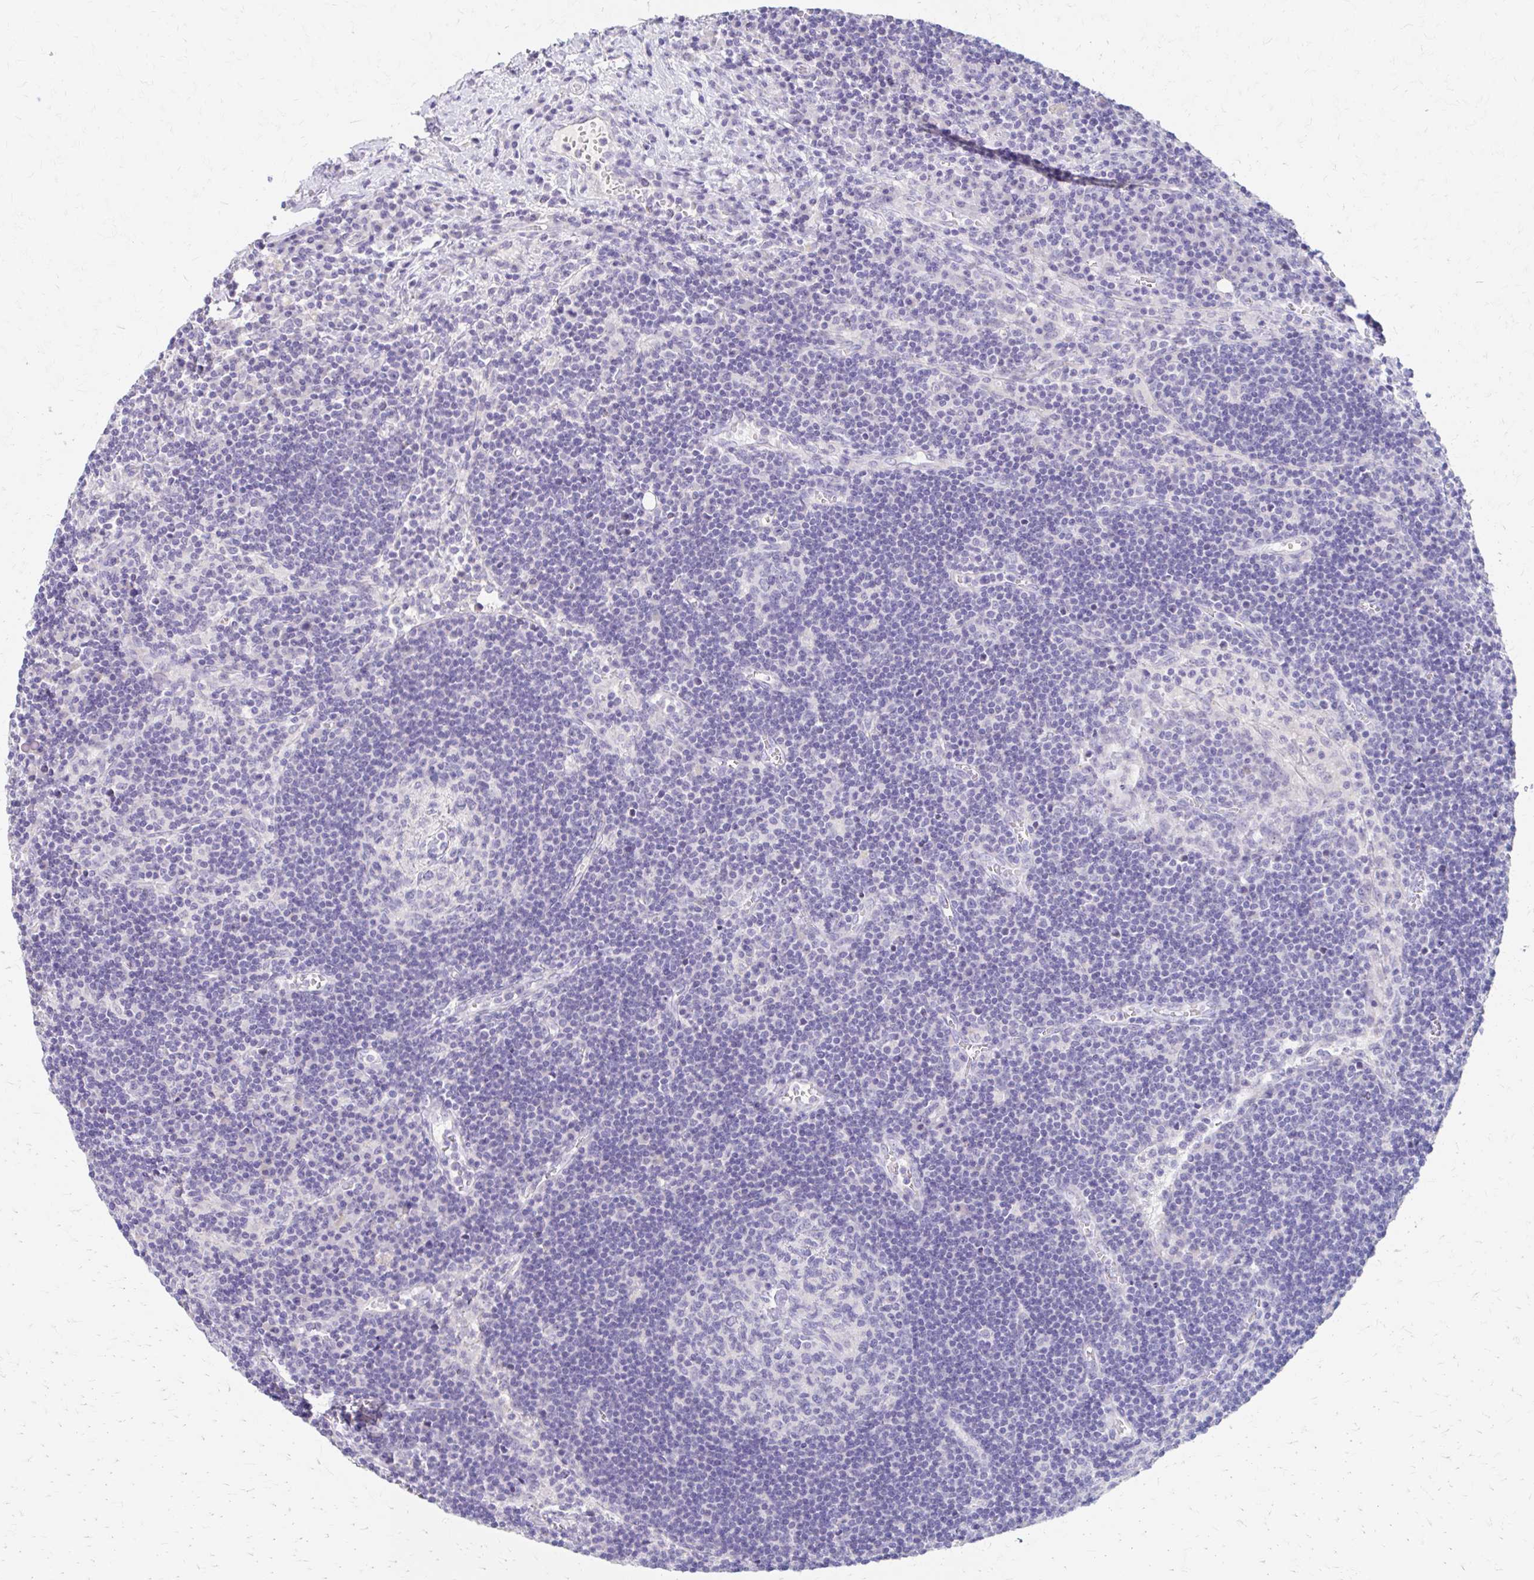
{"staining": {"intensity": "negative", "quantity": "none", "location": "none"}, "tissue": "lymph node", "cell_type": "Germinal center cells", "image_type": "normal", "snomed": [{"axis": "morphology", "description": "Normal tissue, NOS"}, {"axis": "topography", "description": "Lymph node"}], "caption": "An image of lymph node stained for a protein reveals no brown staining in germinal center cells.", "gene": "AZGP1", "patient": {"sex": "male", "age": 67}}